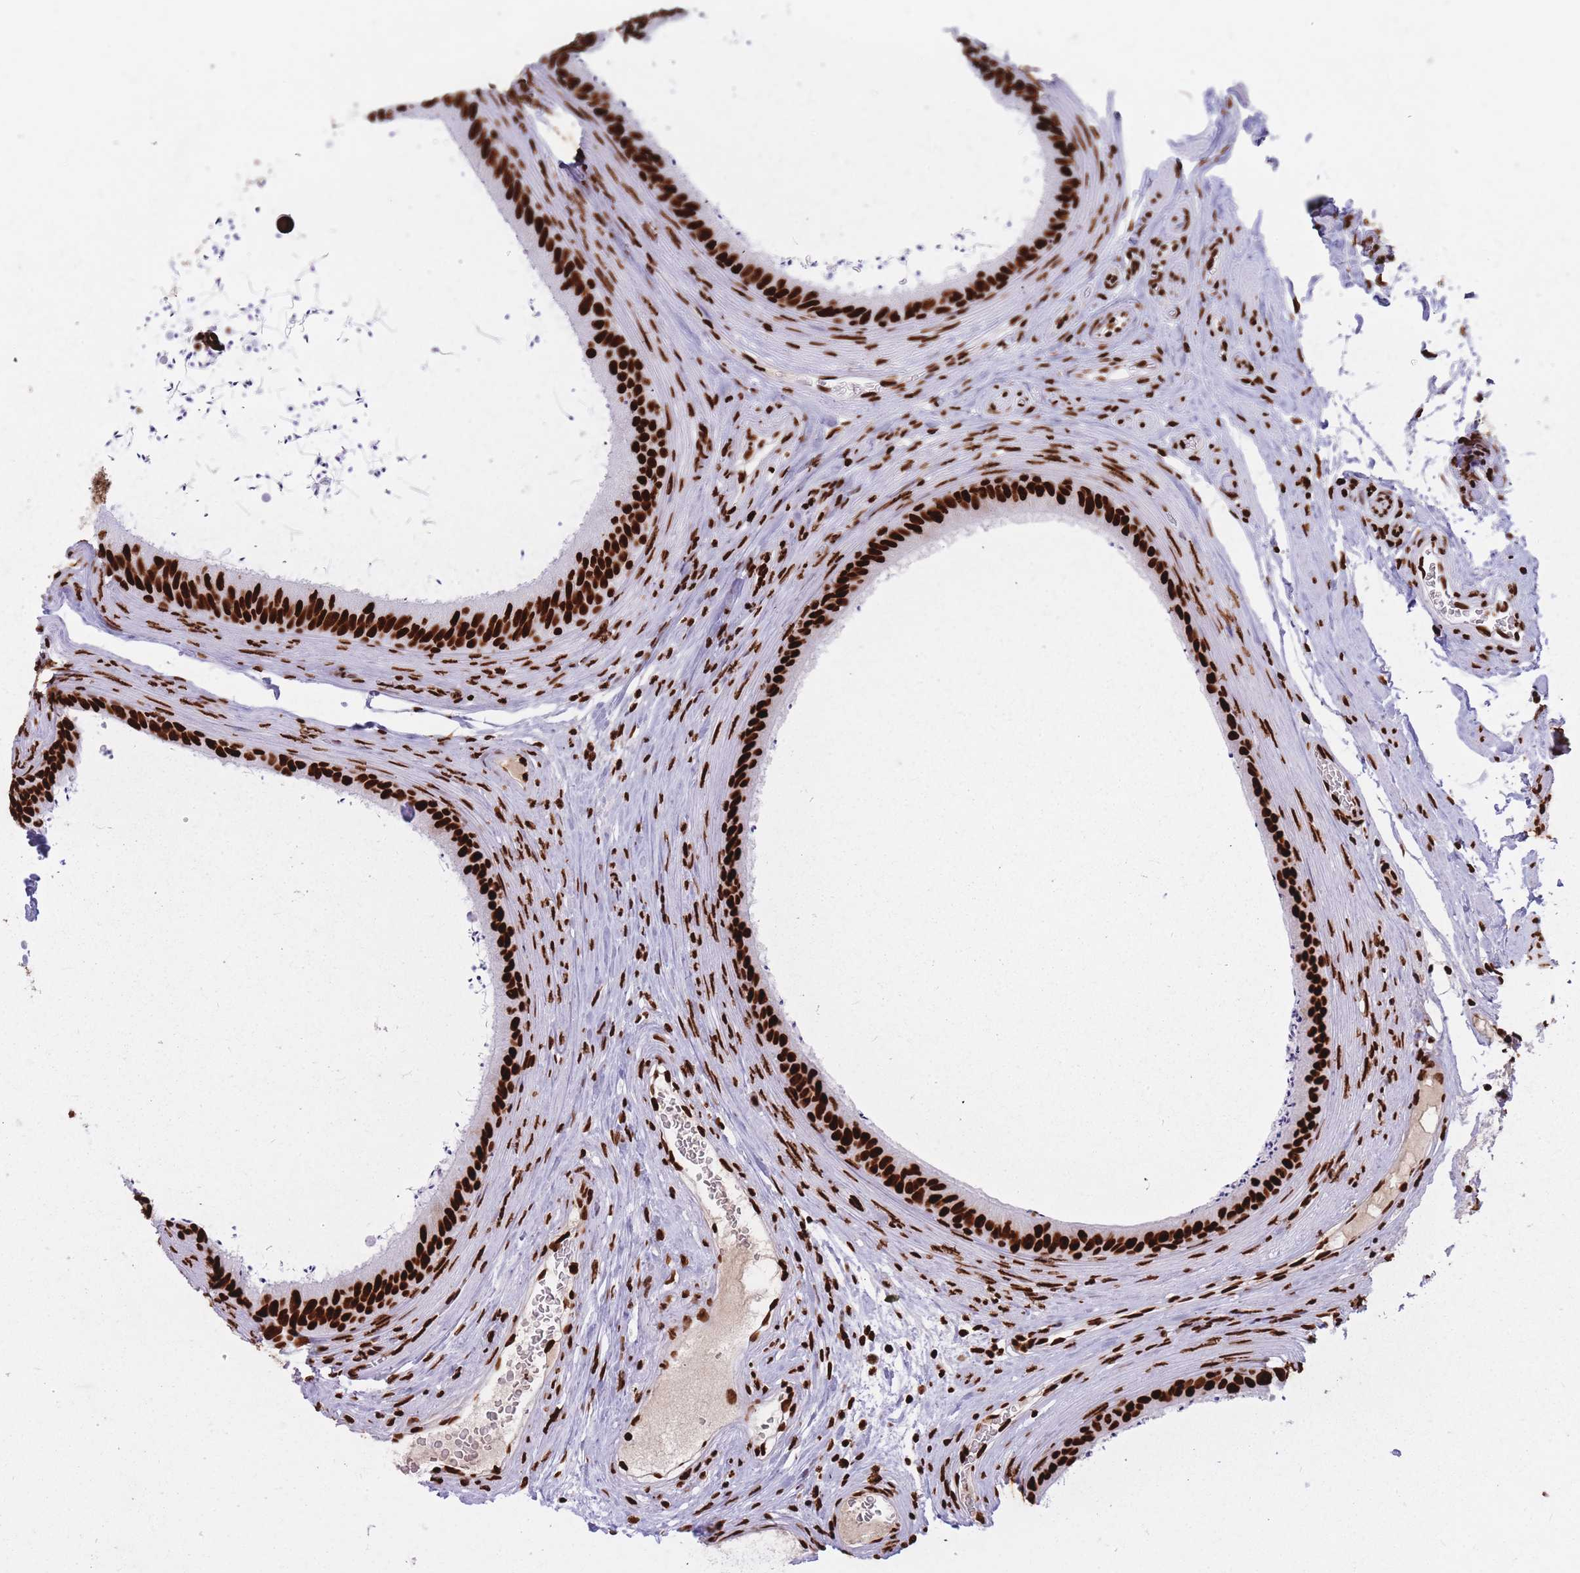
{"staining": {"intensity": "strong", "quantity": ">75%", "location": "nuclear"}, "tissue": "epididymis", "cell_type": "Glandular cells", "image_type": "normal", "snomed": [{"axis": "morphology", "description": "Normal tissue, NOS"}, {"axis": "topography", "description": "Testis"}, {"axis": "topography", "description": "Epididymis"}], "caption": "Glandular cells exhibit high levels of strong nuclear staining in approximately >75% of cells in benign human epididymis. Nuclei are stained in blue.", "gene": "HNRNPUL1", "patient": {"sex": "male", "age": 41}}